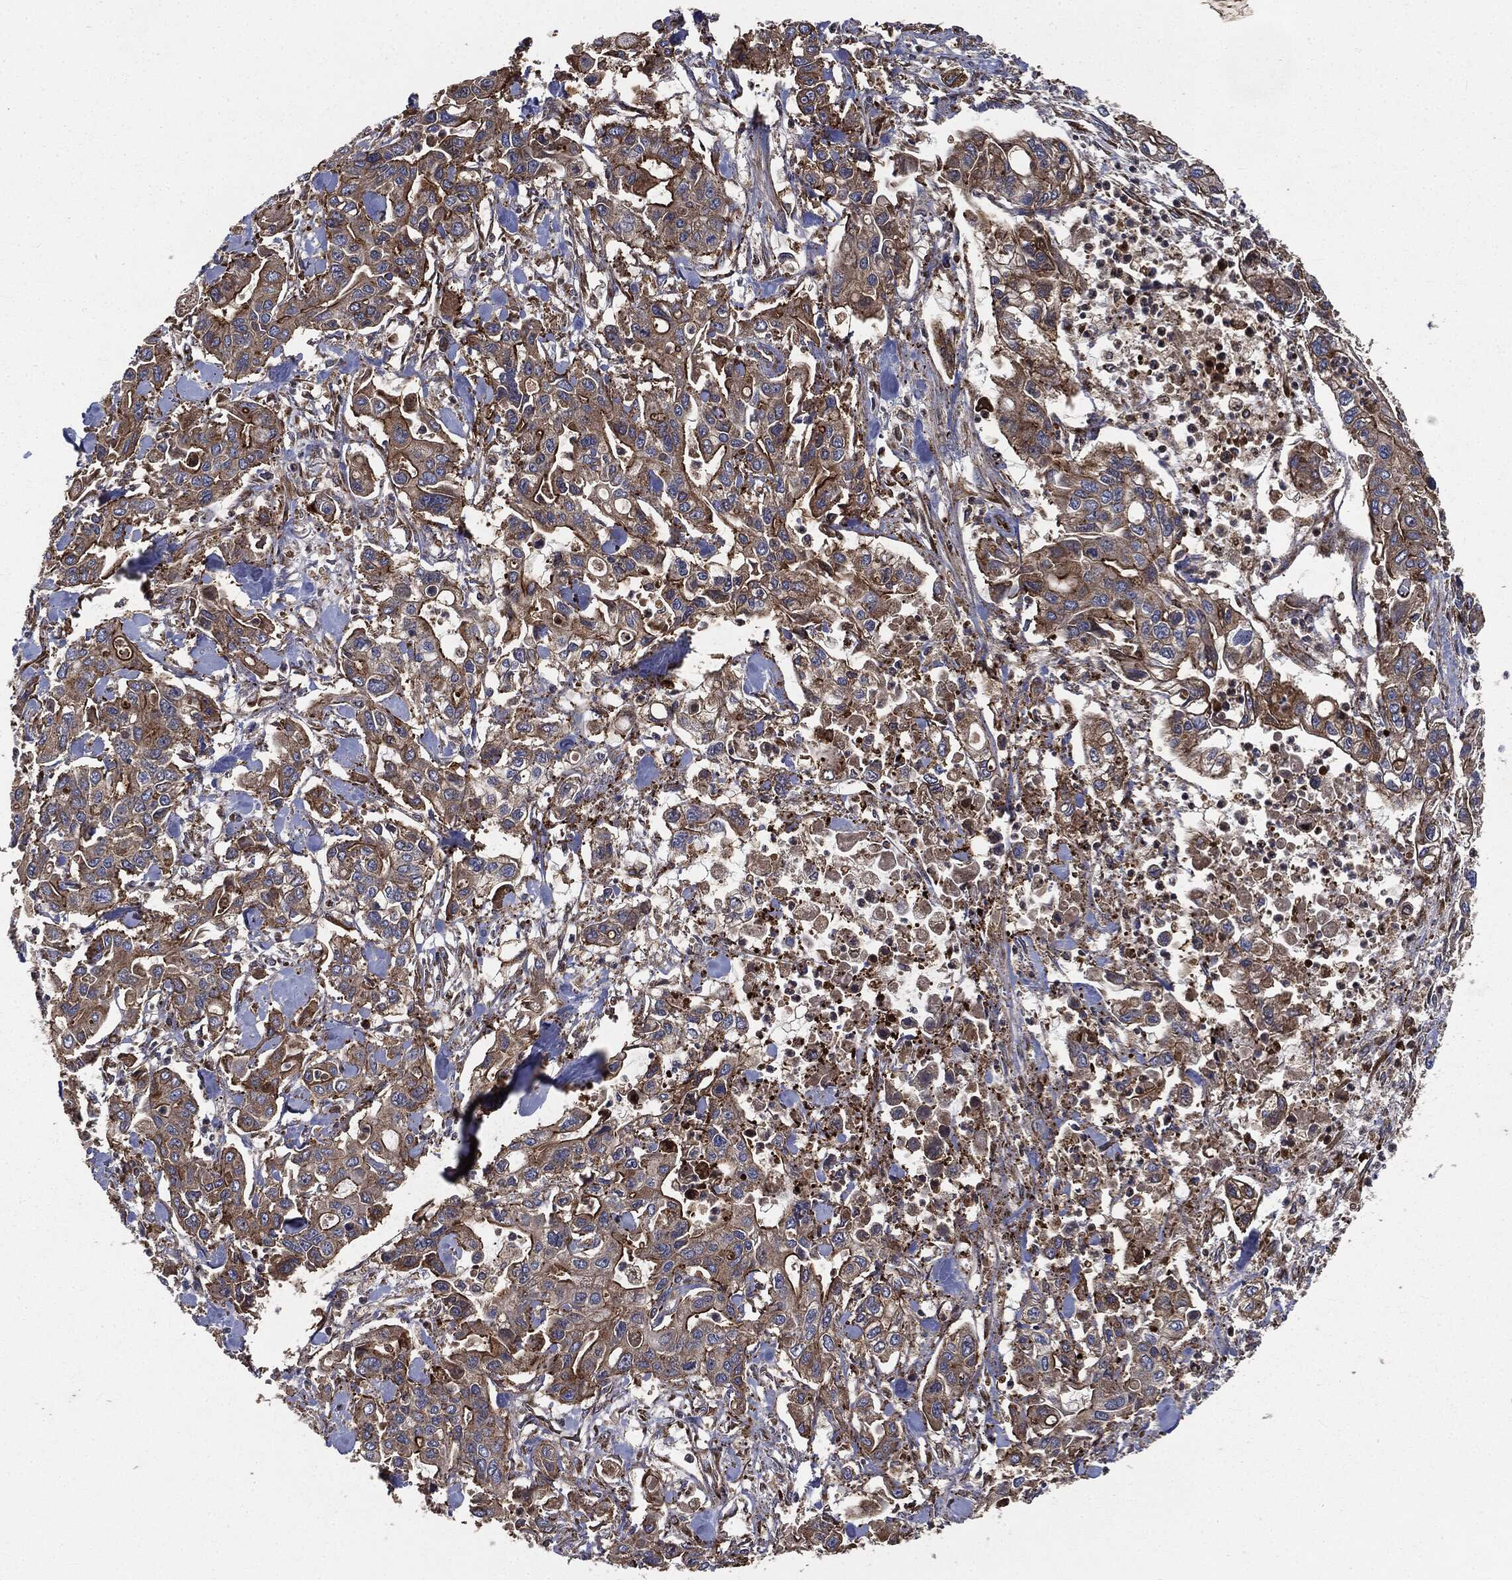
{"staining": {"intensity": "strong", "quantity": ">75%", "location": "cytoplasmic/membranous"}, "tissue": "pancreatic cancer", "cell_type": "Tumor cells", "image_type": "cancer", "snomed": [{"axis": "morphology", "description": "Adenocarcinoma, NOS"}, {"axis": "topography", "description": "Pancreas"}], "caption": "The photomicrograph displays staining of pancreatic cancer, revealing strong cytoplasmic/membranous protein positivity (brown color) within tumor cells.", "gene": "PLOD3", "patient": {"sex": "male", "age": 62}}